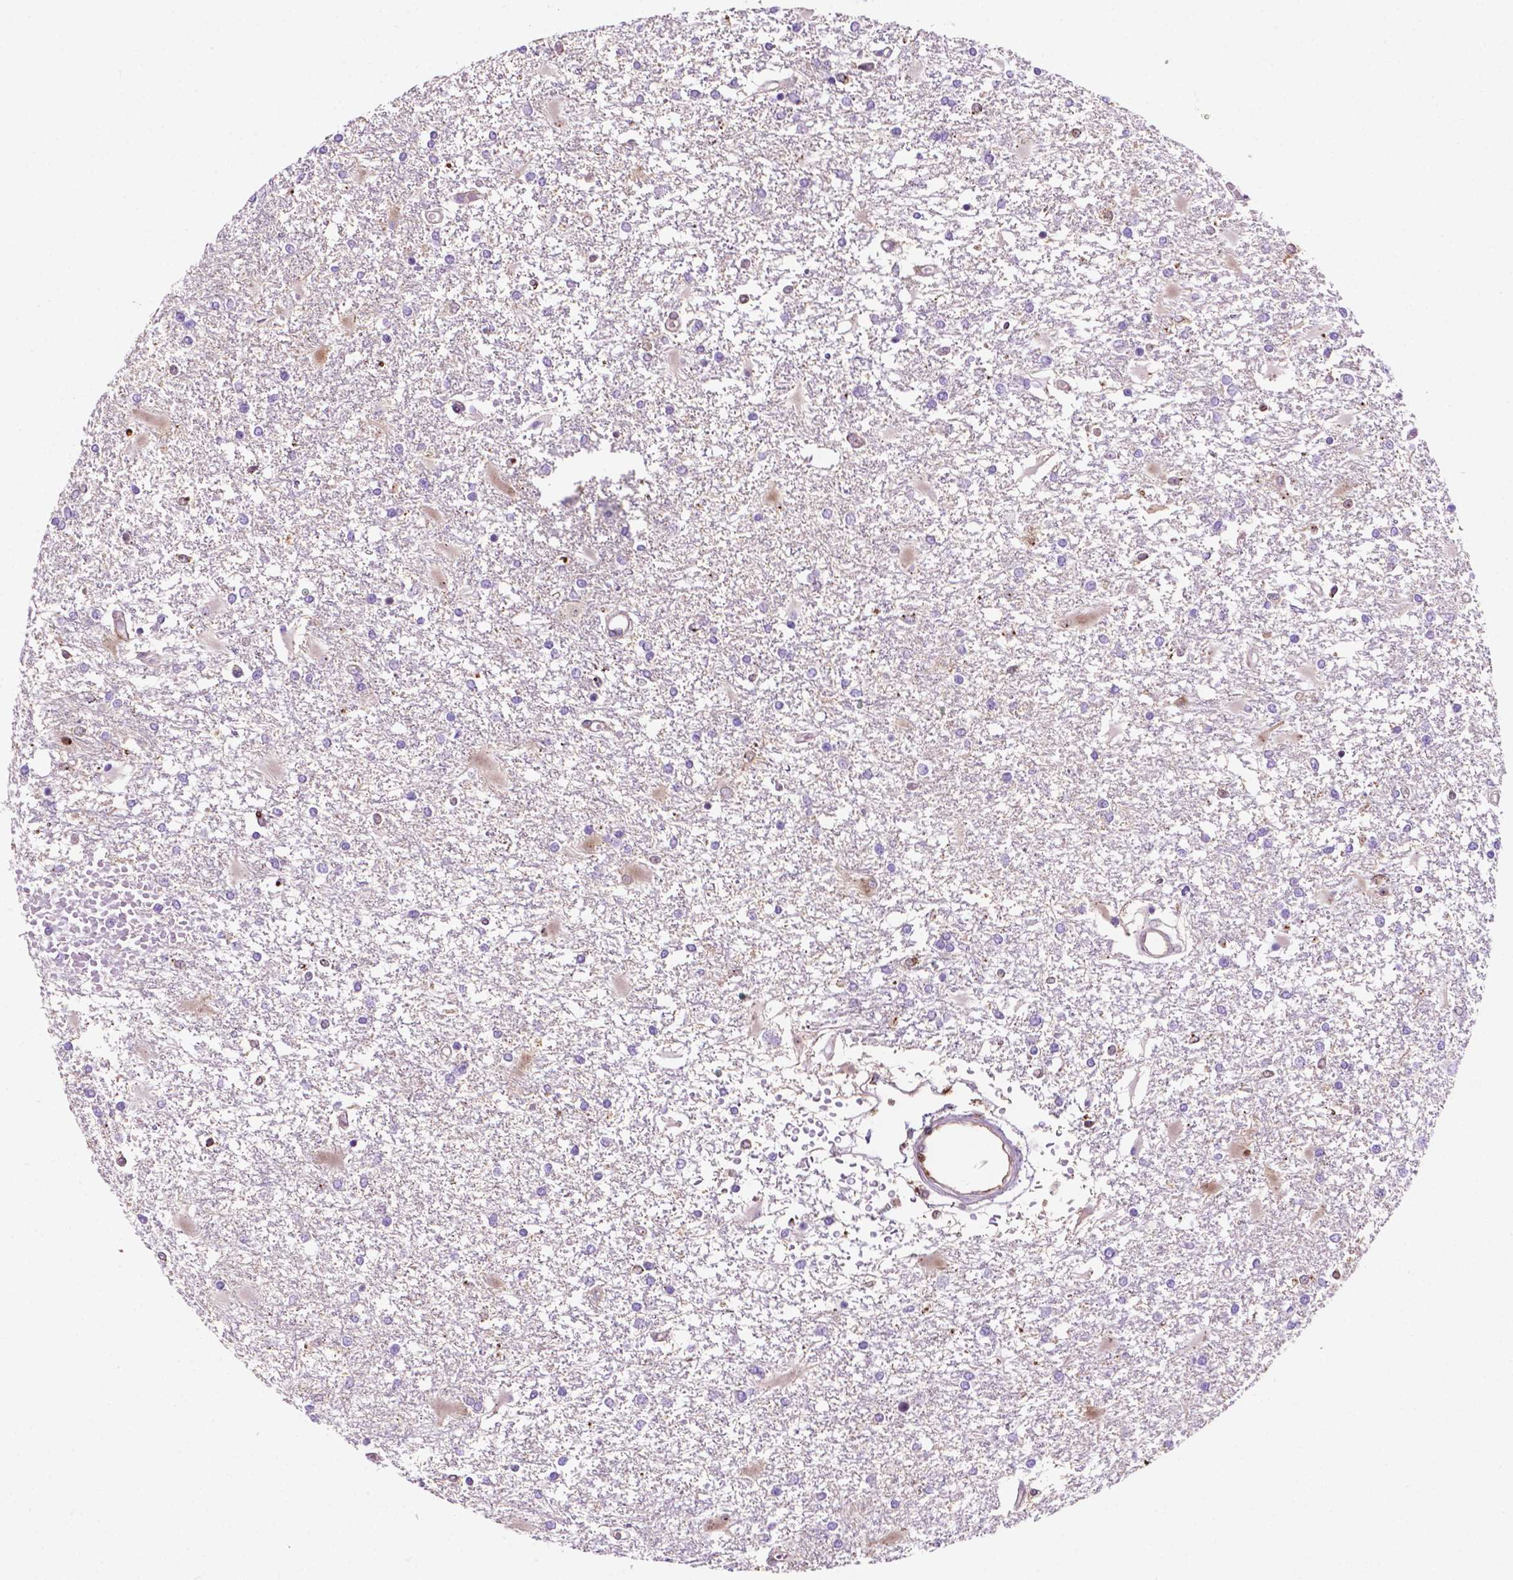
{"staining": {"intensity": "negative", "quantity": "none", "location": "none"}, "tissue": "glioma", "cell_type": "Tumor cells", "image_type": "cancer", "snomed": [{"axis": "morphology", "description": "Glioma, malignant, High grade"}, {"axis": "topography", "description": "Cerebral cortex"}], "caption": "DAB (3,3'-diaminobenzidine) immunohistochemical staining of human glioma displays no significant expression in tumor cells. (DAB IHC visualized using brightfield microscopy, high magnification).", "gene": "DCN", "patient": {"sex": "male", "age": 79}}